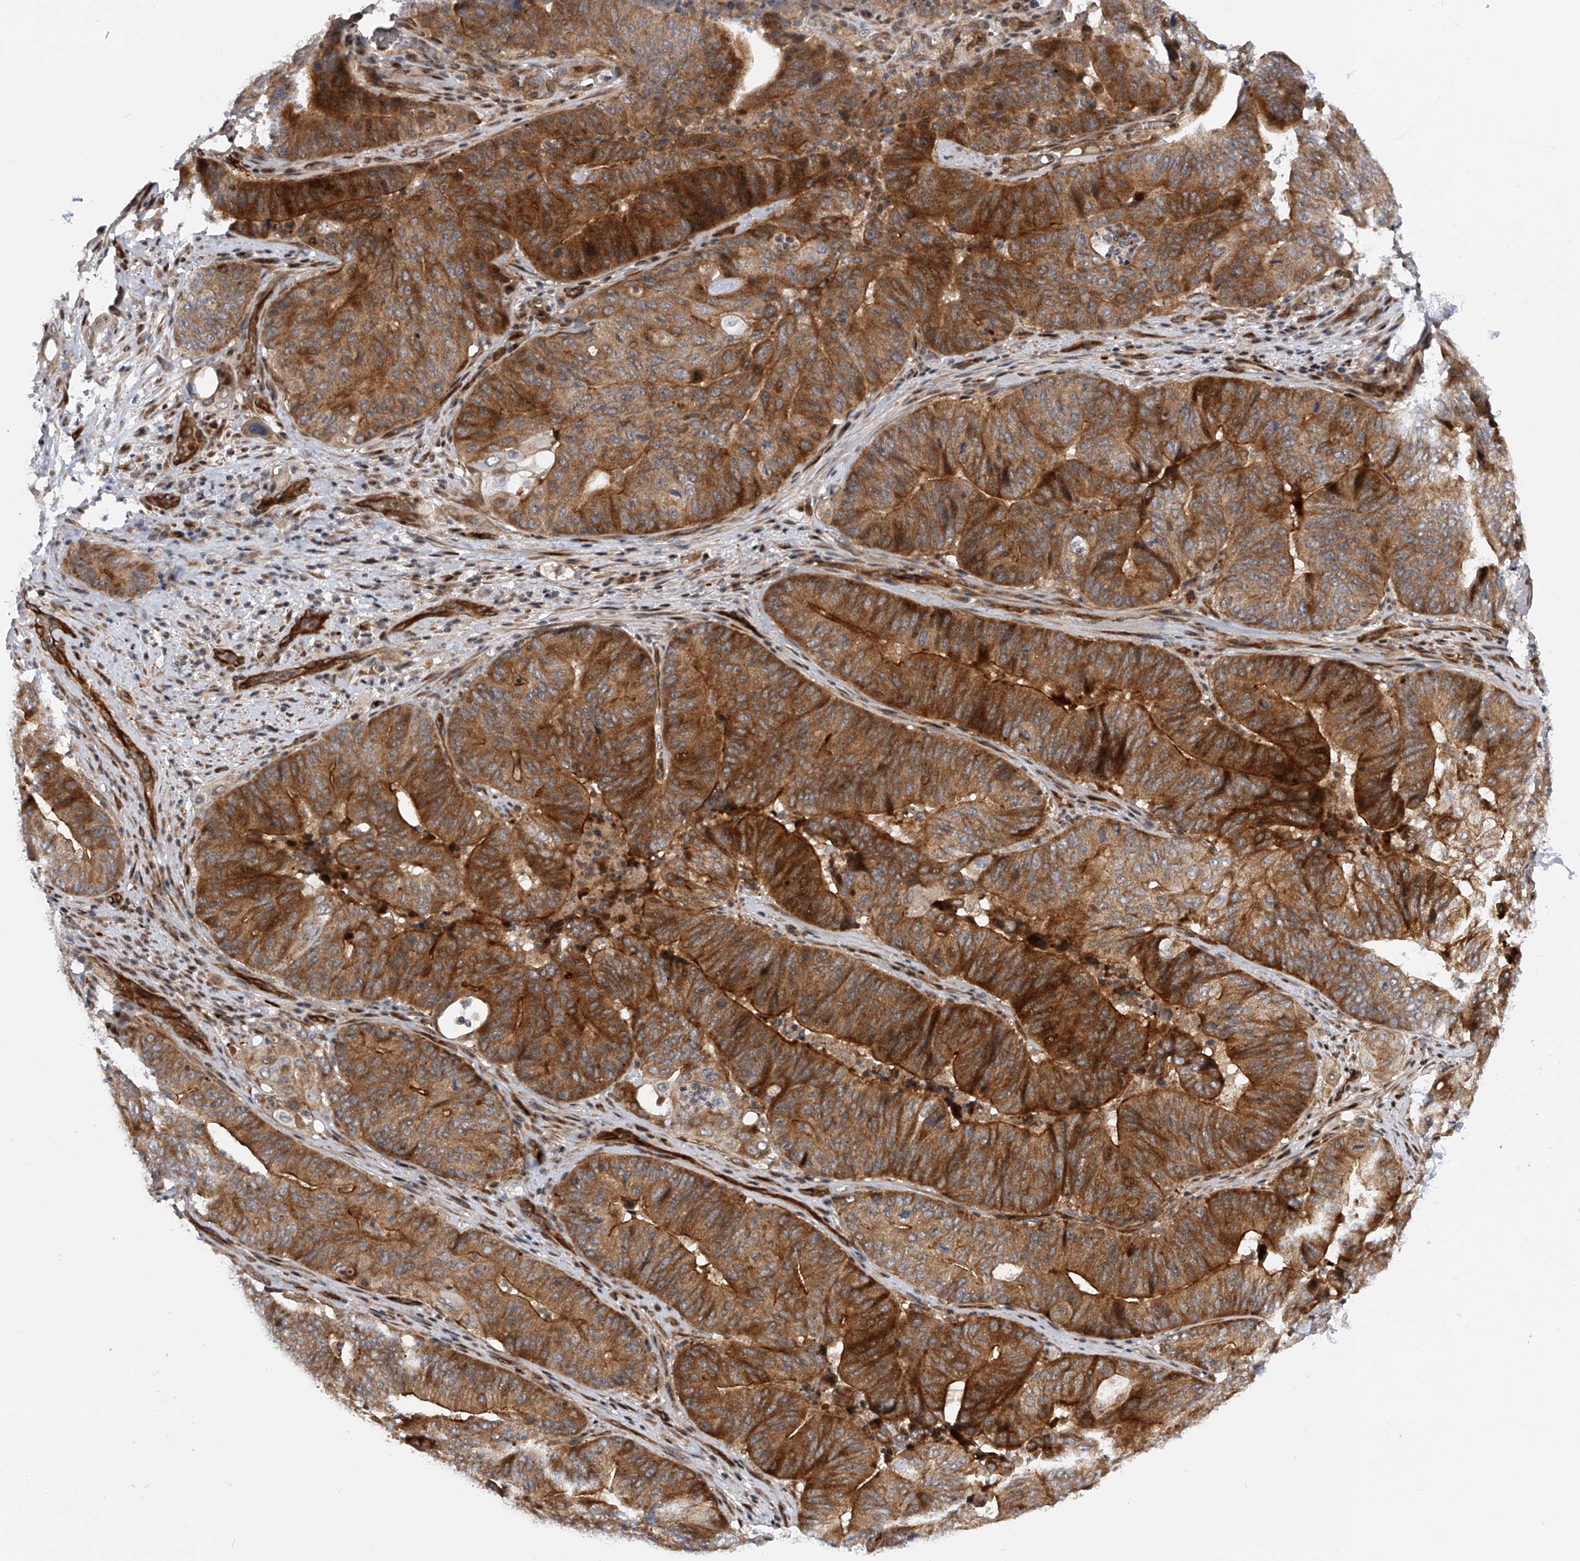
{"staining": {"intensity": "strong", "quantity": ">75%", "location": "cytoplasmic/membranous"}, "tissue": "pancreatic cancer", "cell_type": "Tumor cells", "image_type": "cancer", "snomed": [{"axis": "morphology", "description": "Adenocarcinoma, NOS"}, {"axis": "topography", "description": "Pancreas"}], "caption": "This is a micrograph of IHC staining of adenocarcinoma (pancreatic), which shows strong positivity in the cytoplasmic/membranous of tumor cells.", "gene": "PDSS2", "patient": {"sex": "female", "age": 77}}